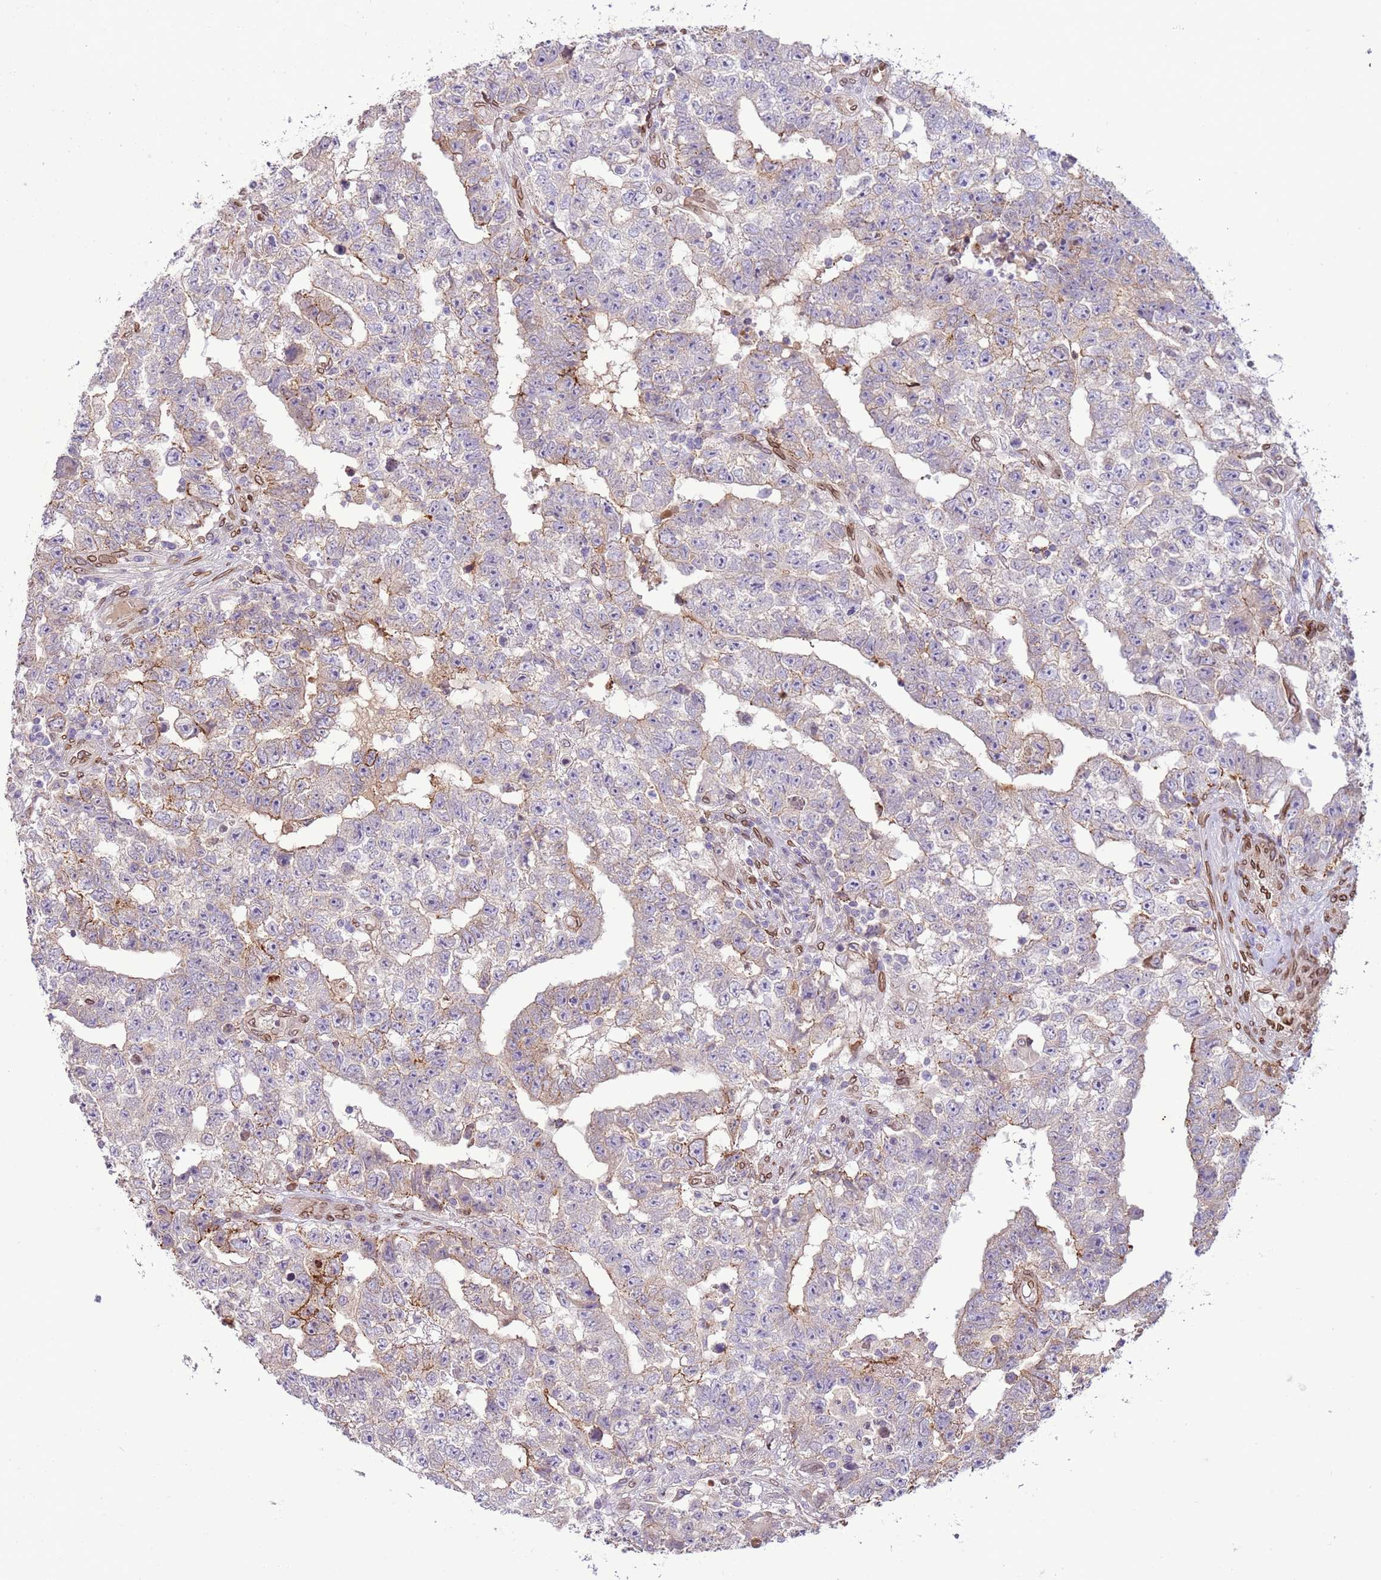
{"staining": {"intensity": "negative", "quantity": "none", "location": "none"}, "tissue": "testis cancer", "cell_type": "Tumor cells", "image_type": "cancer", "snomed": [{"axis": "morphology", "description": "Carcinoma, Embryonal, NOS"}, {"axis": "topography", "description": "Testis"}], "caption": "This is an IHC image of human embryonal carcinoma (testis). There is no expression in tumor cells.", "gene": "TMEM47", "patient": {"sex": "male", "age": 25}}